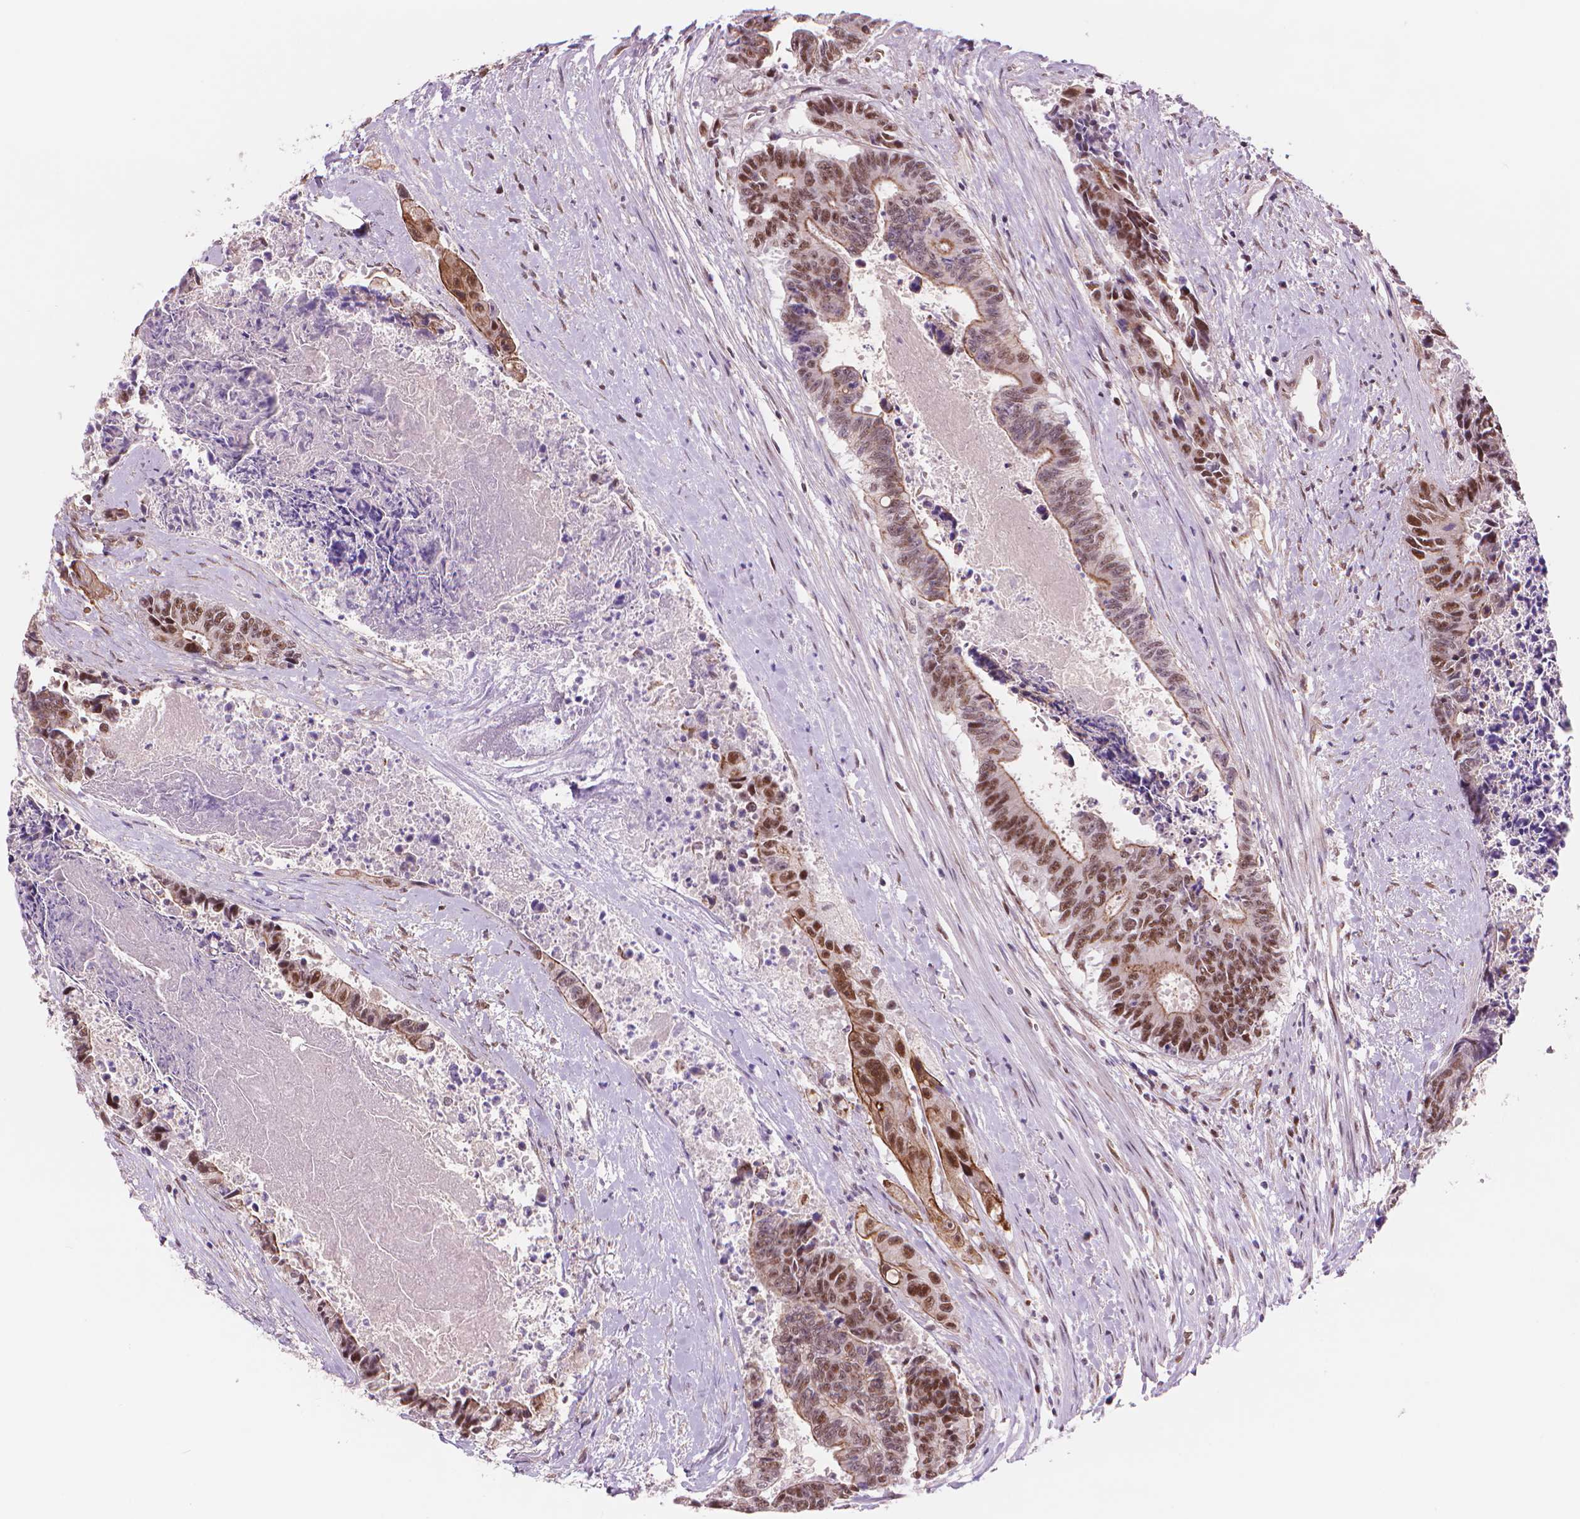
{"staining": {"intensity": "strong", "quantity": "25%-75%", "location": "cytoplasmic/membranous,nuclear"}, "tissue": "colorectal cancer", "cell_type": "Tumor cells", "image_type": "cancer", "snomed": [{"axis": "morphology", "description": "Adenocarcinoma, NOS"}, {"axis": "topography", "description": "Rectum"}], "caption": "Tumor cells exhibit high levels of strong cytoplasmic/membranous and nuclear positivity in about 25%-75% of cells in human adenocarcinoma (colorectal).", "gene": "POLR3D", "patient": {"sex": "male", "age": 54}}